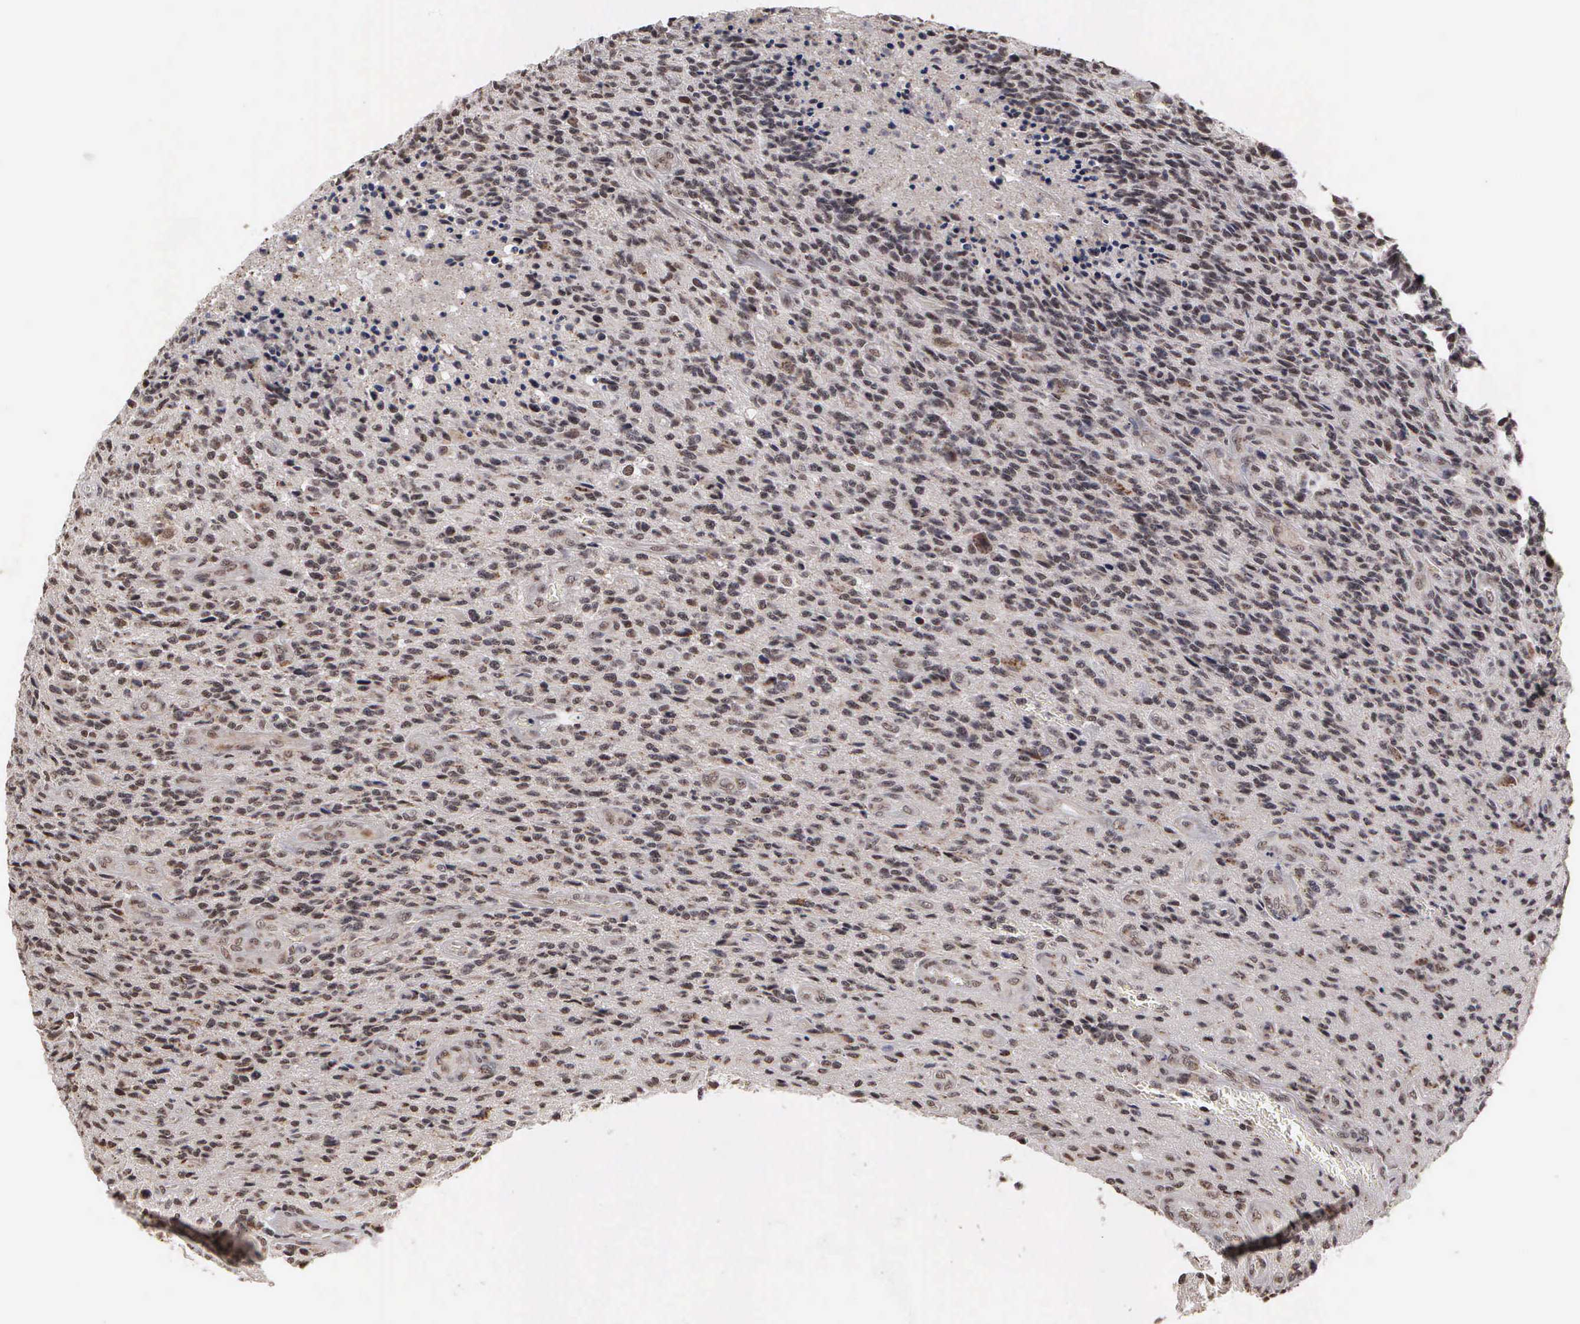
{"staining": {"intensity": "moderate", "quantity": ">75%", "location": "cytoplasmic/membranous,nuclear"}, "tissue": "glioma", "cell_type": "Tumor cells", "image_type": "cancer", "snomed": [{"axis": "morphology", "description": "Glioma, malignant, High grade"}, {"axis": "topography", "description": "Brain"}], "caption": "Glioma stained with DAB (3,3'-diaminobenzidine) immunohistochemistry reveals medium levels of moderate cytoplasmic/membranous and nuclear expression in approximately >75% of tumor cells.", "gene": "GTF2A1", "patient": {"sex": "male", "age": 36}}